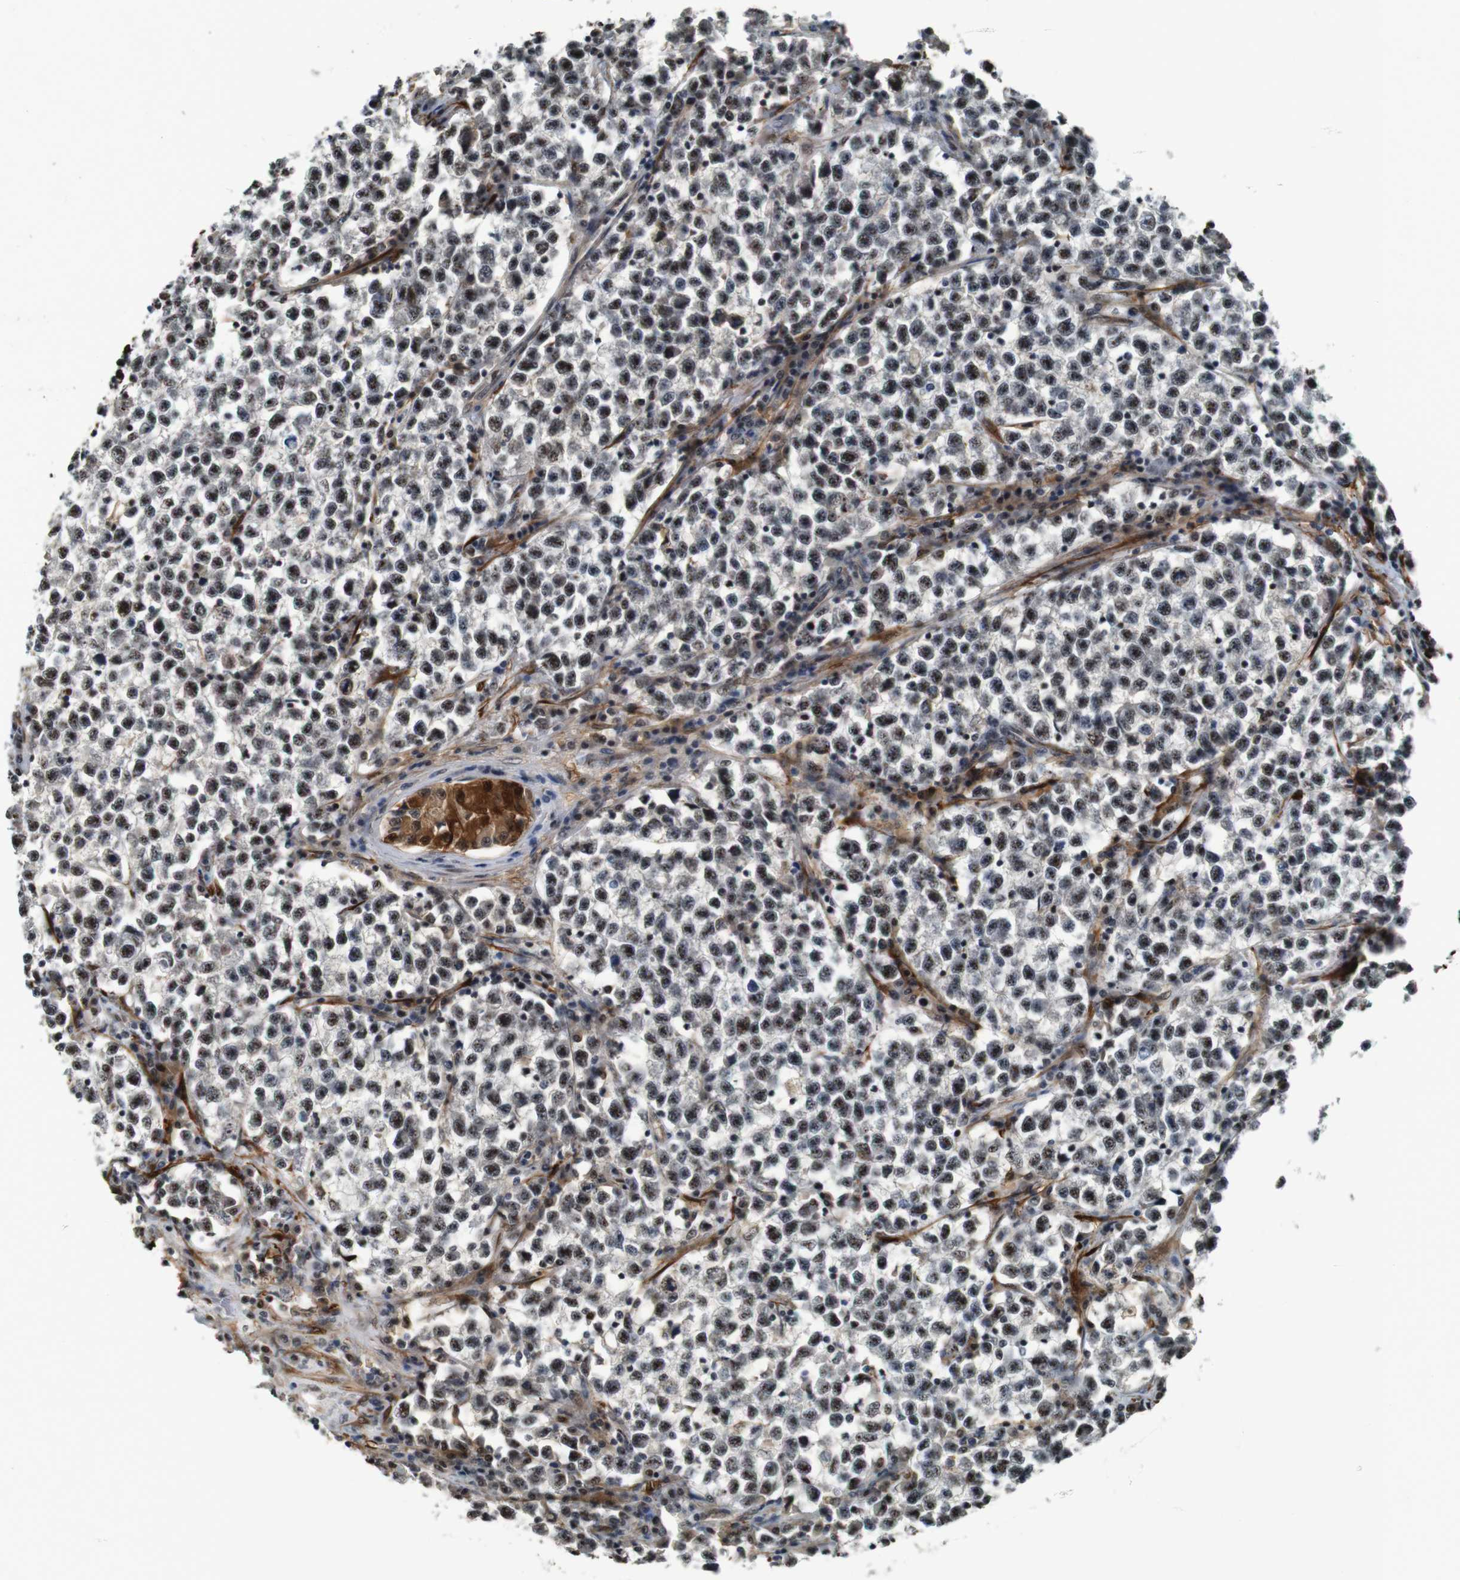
{"staining": {"intensity": "weak", "quantity": "25%-75%", "location": "nuclear"}, "tissue": "testis cancer", "cell_type": "Tumor cells", "image_type": "cancer", "snomed": [{"axis": "morphology", "description": "Seminoma, NOS"}, {"axis": "topography", "description": "Testis"}], "caption": "Protein positivity by IHC reveals weak nuclear staining in about 25%-75% of tumor cells in testis cancer. (brown staining indicates protein expression, while blue staining denotes nuclei).", "gene": "LXN", "patient": {"sex": "male", "age": 22}}